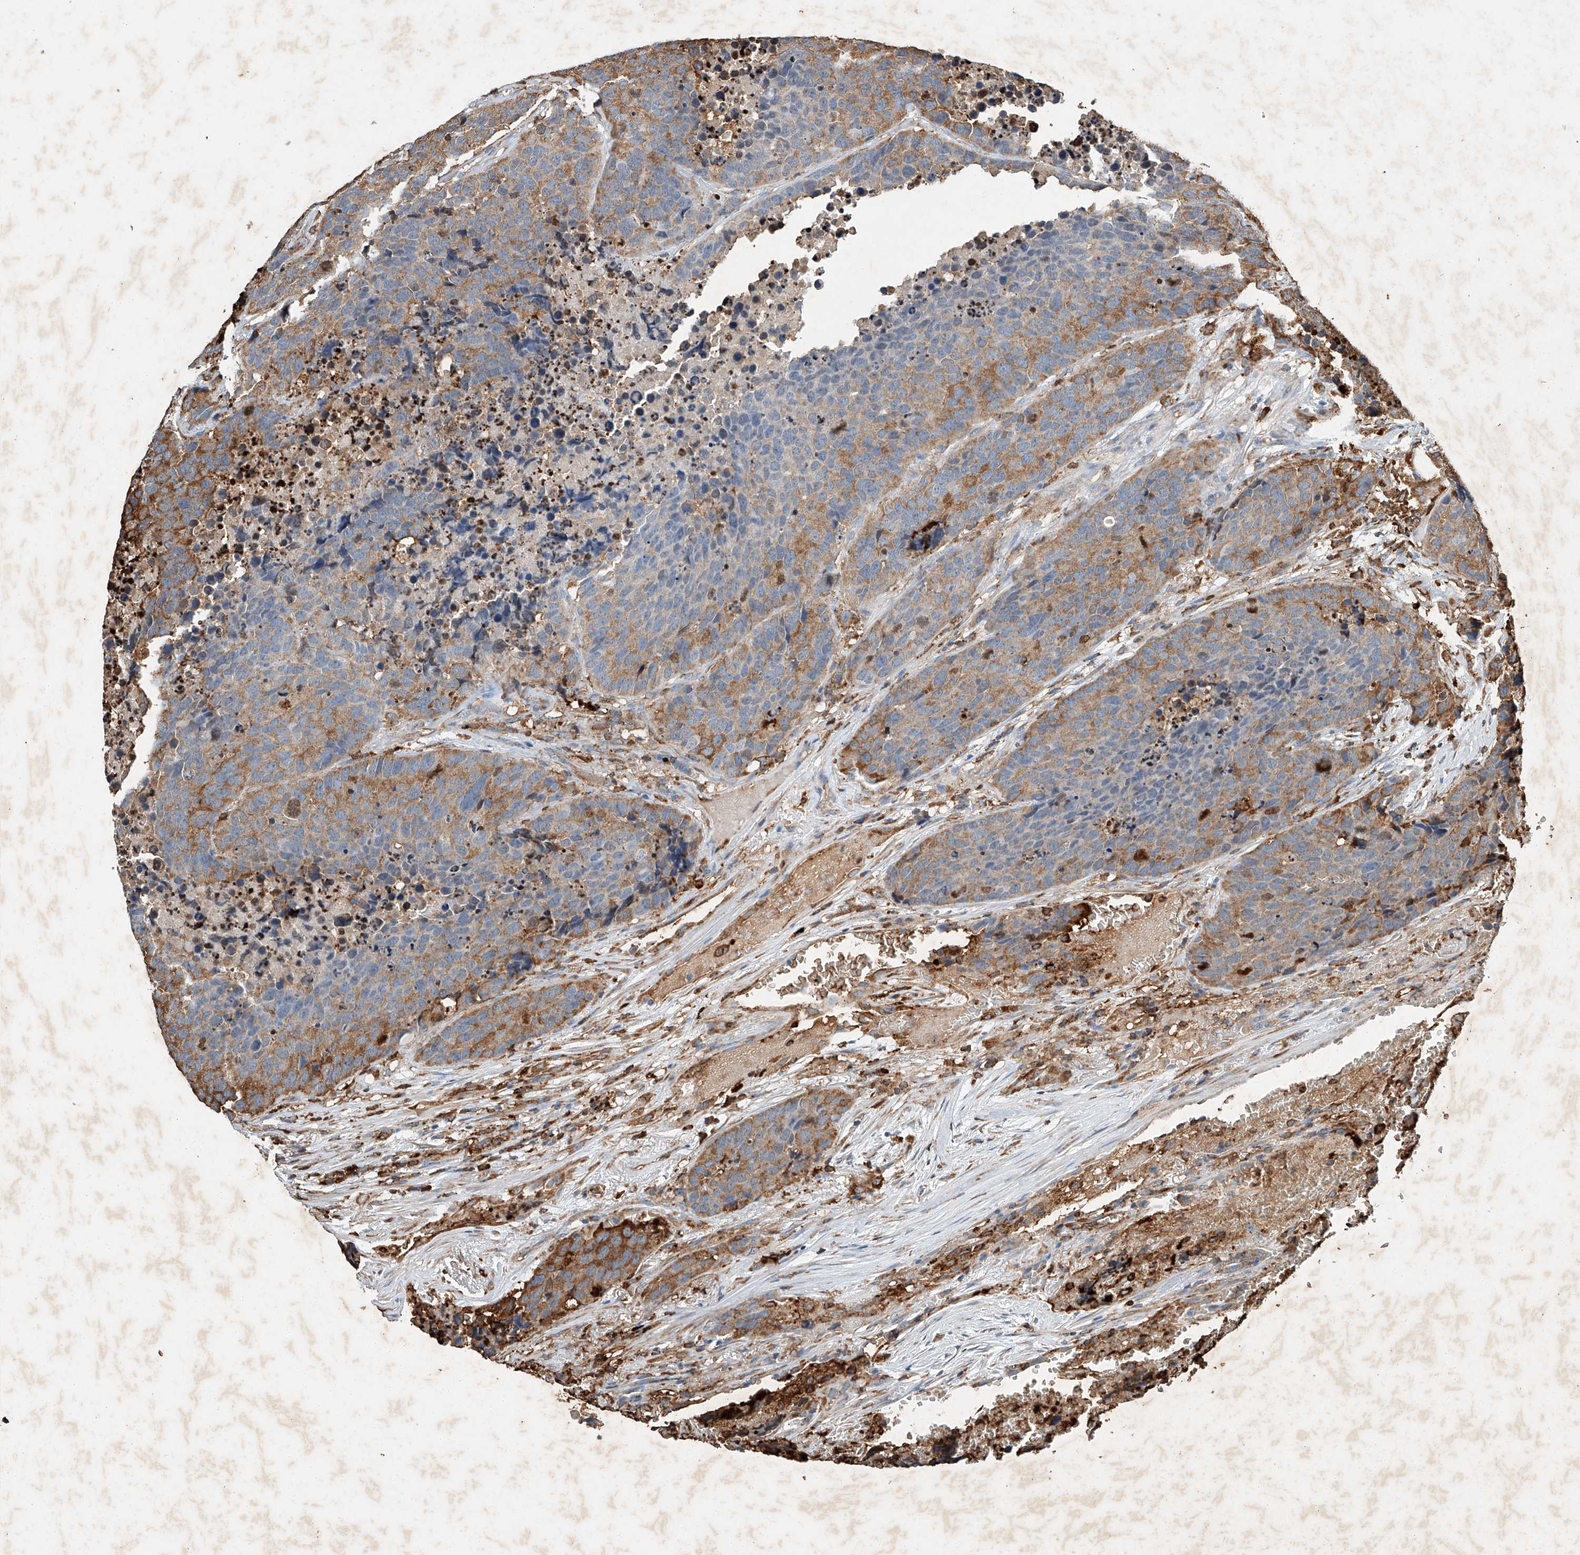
{"staining": {"intensity": "moderate", "quantity": "25%-75%", "location": "cytoplasmic/membranous"}, "tissue": "carcinoid", "cell_type": "Tumor cells", "image_type": "cancer", "snomed": [{"axis": "morphology", "description": "Carcinoid, malignant, NOS"}, {"axis": "topography", "description": "Lung"}], "caption": "Protein positivity by immunohistochemistry (IHC) exhibits moderate cytoplasmic/membranous expression in approximately 25%-75% of tumor cells in carcinoid.", "gene": "CTDP1", "patient": {"sex": "male", "age": 60}}